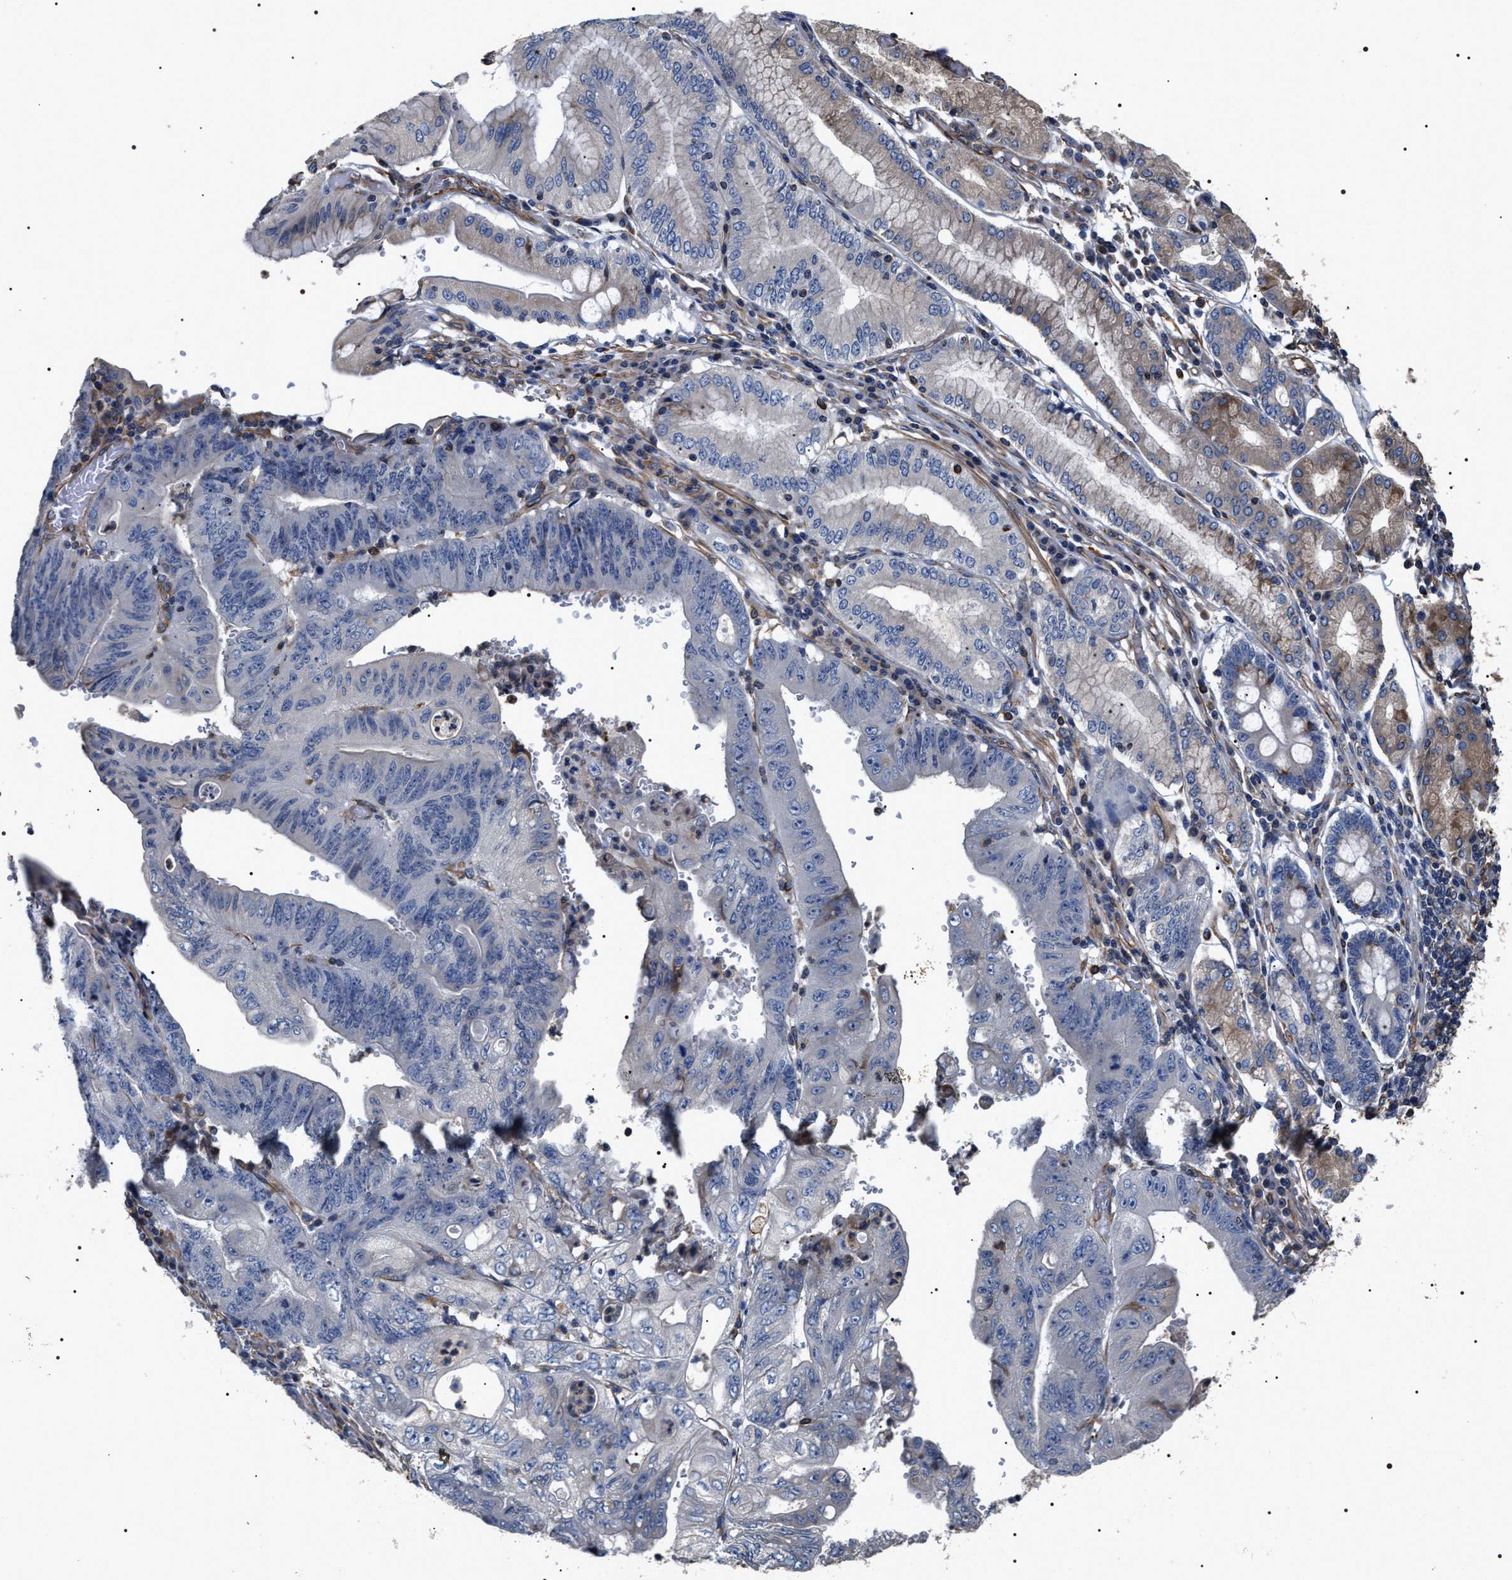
{"staining": {"intensity": "negative", "quantity": "none", "location": "none"}, "tissue": "stomach cancer", "cell_type": "Tumor cells", "image_type": "cancer", "snomed": [{"axis": "morphology", "description": "Adenocarcinoma, NOS"}, {"axis": "topography", "description": "Stomach"}], "caption": "High power microscopy micrograph of an IHC photomicrograph of stomach cancer, revealing no significant staining in tumor cells.", "gene": "TSPAN33", "patient": {"sex": "female", "age": 73}}